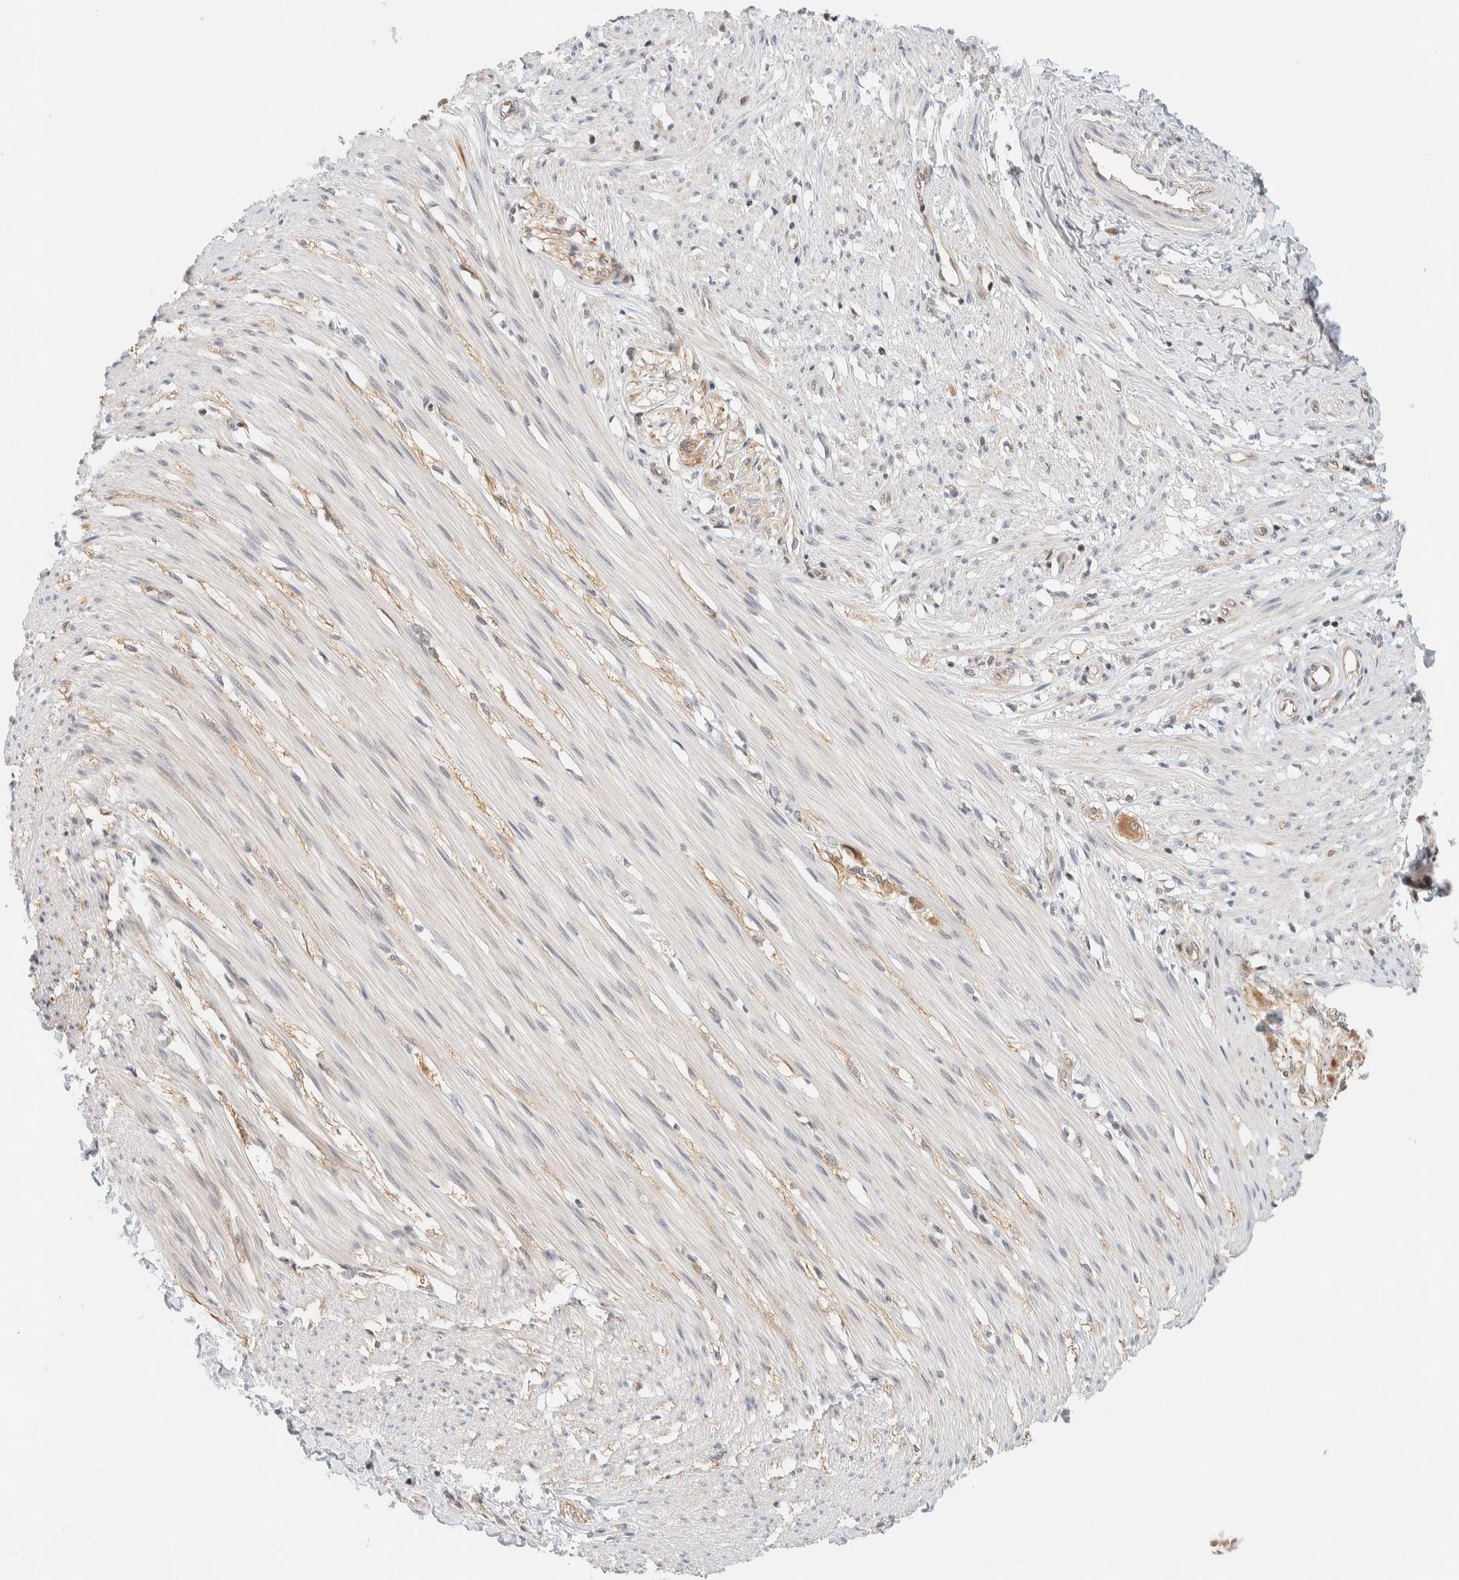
{"staining": {"intensity": "weak", "quantity": "25%-75%", "location": "cytoplasmic/membranous"}, "tissue": "smooth muscle", "cell_type": "Smooth muscle cells", "image_type": "normal", "snomed": [{"axis": "morphology", "description": "Normal tissue, NOS"}, {"axis": "morphology", "description": "Adenocarcinoma, NOS"}, {"axis": "topography", "description": "Smooth muscle"}, {"axis": "topography", "description": "Colon"}], "caption": "IHC of normal smooth muscle demonstrates low levels of weak cytoplasmic/membranous staining in approximately 25%-75% of smooth muscle cells. The staining was performed using DAB (3,3'-diaminobenzidine) to visualize the protein expression in brown, while the nuclei were stained in blue with hematoxylin (Magnification: 20x).", "gene": "C8orf76", "patient": {"sex": "male", "age": 14}}